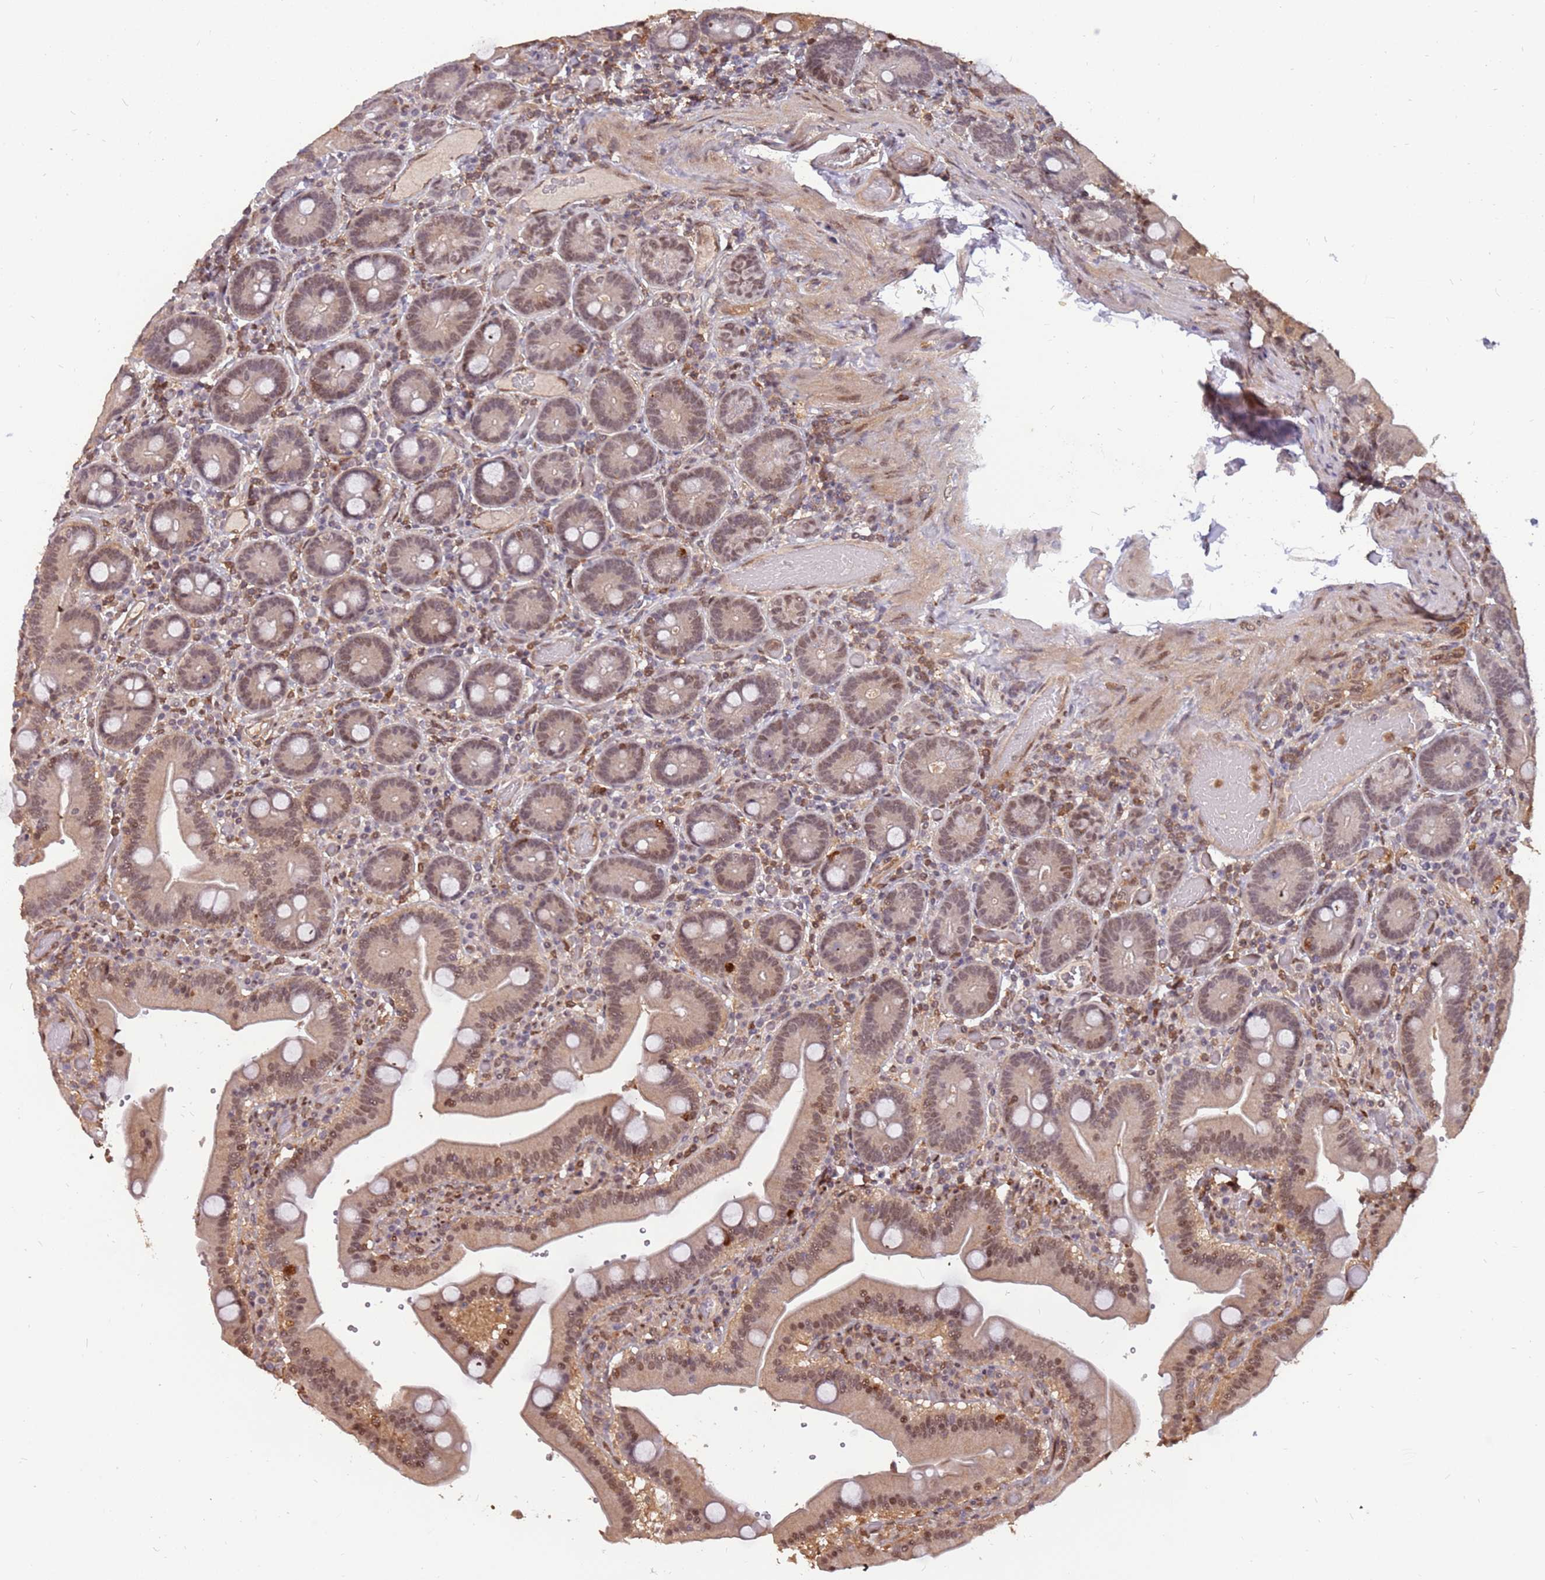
{"staining": {"intensity": "moderate", "quantity": ">75%", "location": "nuclear"}, "tissue": "duodenum", "cell_type": "Glandular cells", "image_type": "normal", "snomed": [{"axis": "morphology", "description": "Normal tissue, NOS"}, {"axis": "topography", "description": "Duodenum"}], "caption": "Duodenum stained with IHC demonstrates moderate nuclear staining in about >75% of glandular cells.", "gene": "GBP2", "patient": {"sex": "female", "age": 62}}